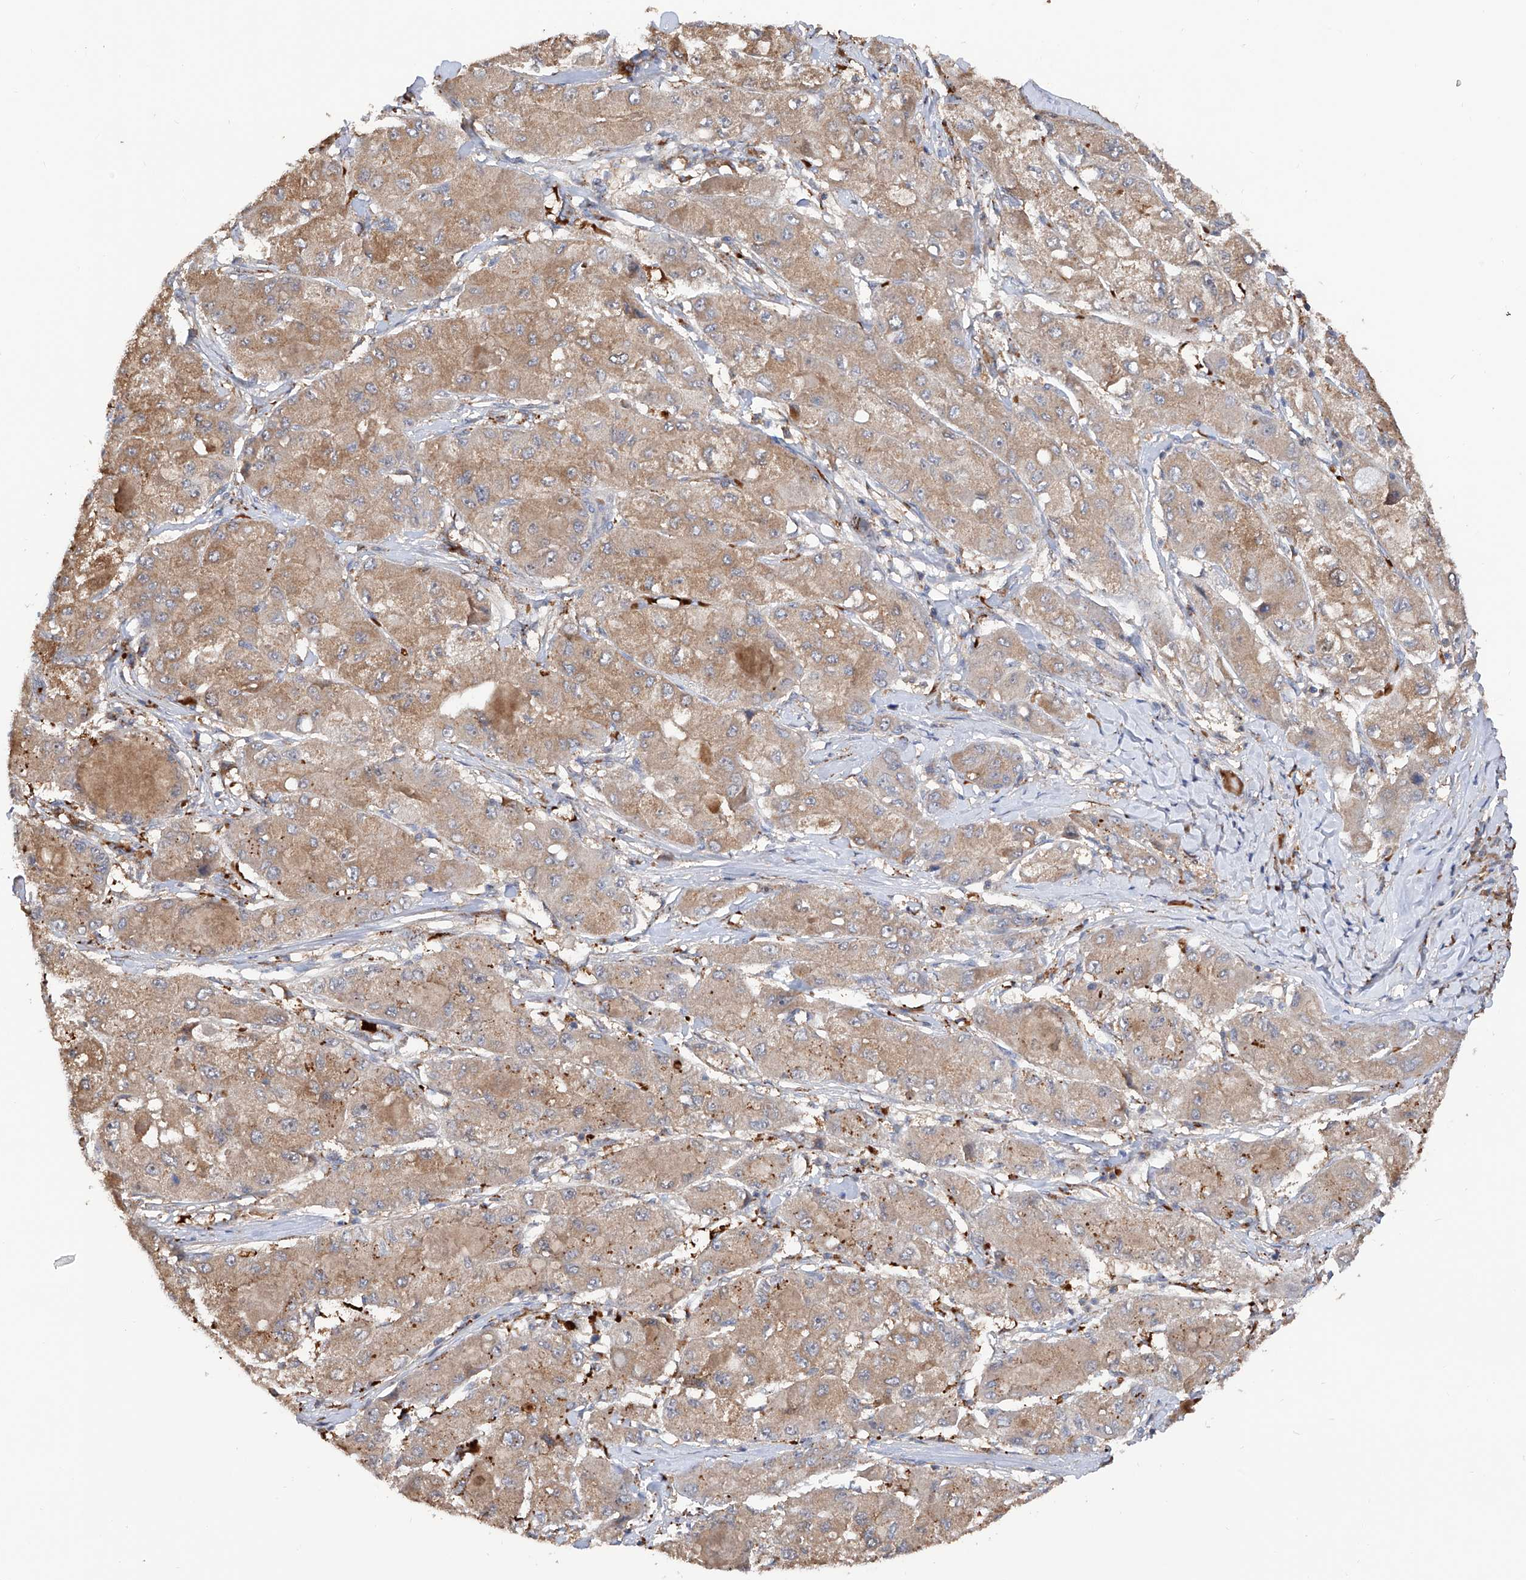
{"staining": {"intensity": "moderate", "quantity": ">75%", "location": "cytoplasmic/membranous"}, "tissue": "liver cancer", "cell_type": "Tumor cells", "image_type": "cancer", "snomed": [{"axis": "morphology", "description": "Carcinoma, Hepatocellular, NOS"}, {"axis": "topography", "description": "Liver"}], "caption": "Liver cancer was stained to show a protein in brown. There is medium levels of moderate cytoplasmic/membranous positivity in approximately >75% of tumor cells.", "gene": "EDN1", "patient": {"sex": "male", "age": 80}}